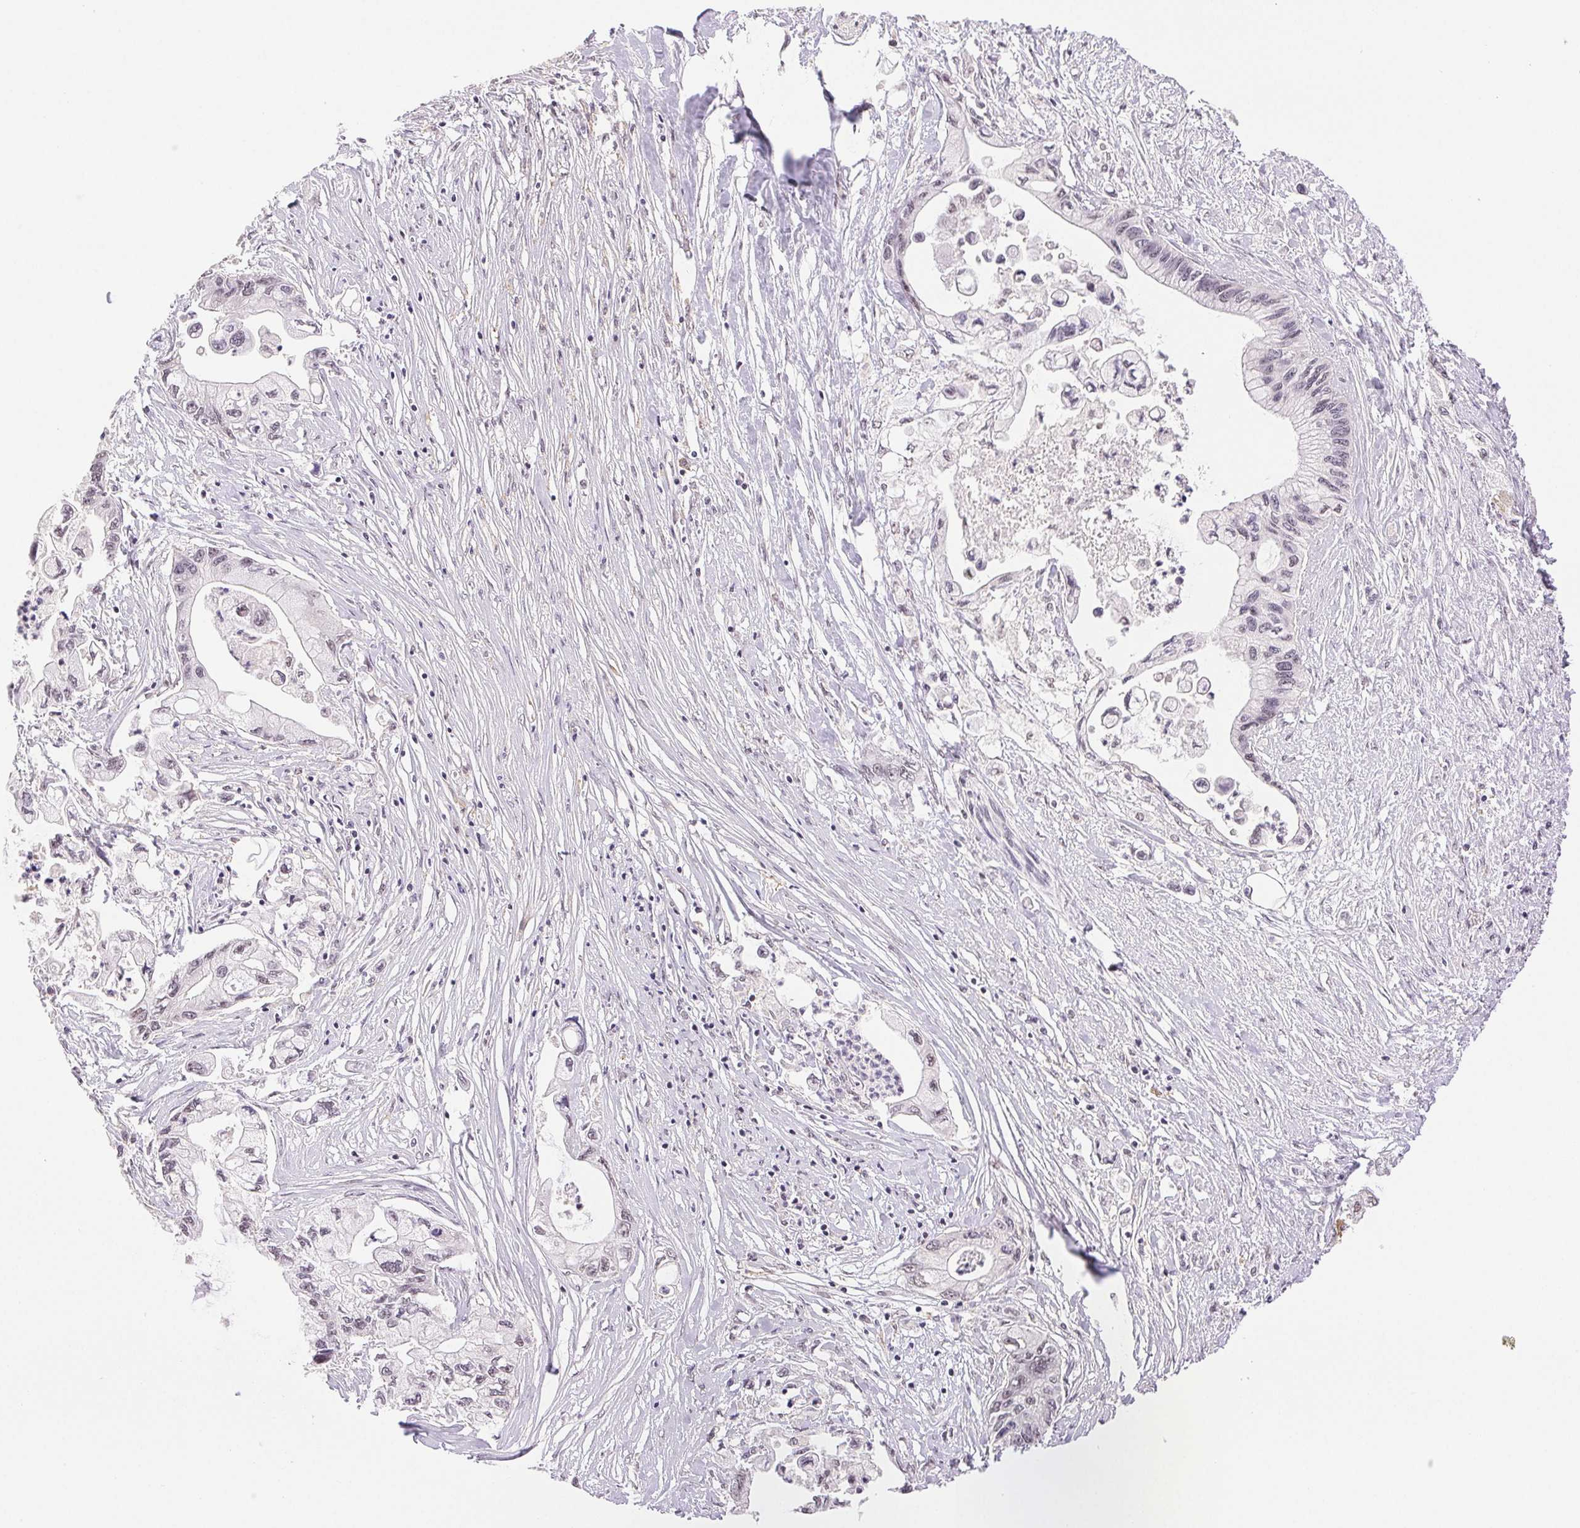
{"staining": {"intensity": "negative", "quantity": "none", "location": "none"}, "tissue": "pancreatic cancer", "cell_type": "Tumor cells", "image_type": "cancer", "snomed": [{"axis": "morphology", "description": "Adenocarcinoma, NOS"}, {"axis": "topography", "description": "Pancreas"}], "caption": "This image is of pancreatic cancer (adenocarcinoma) stained with IHC to label a protein in brown with the nuclei are counter-stained blue. There is no positivity in tumor cells.", "gene": "PRPF18", "patient": {"sex": "male", "age": 61}}